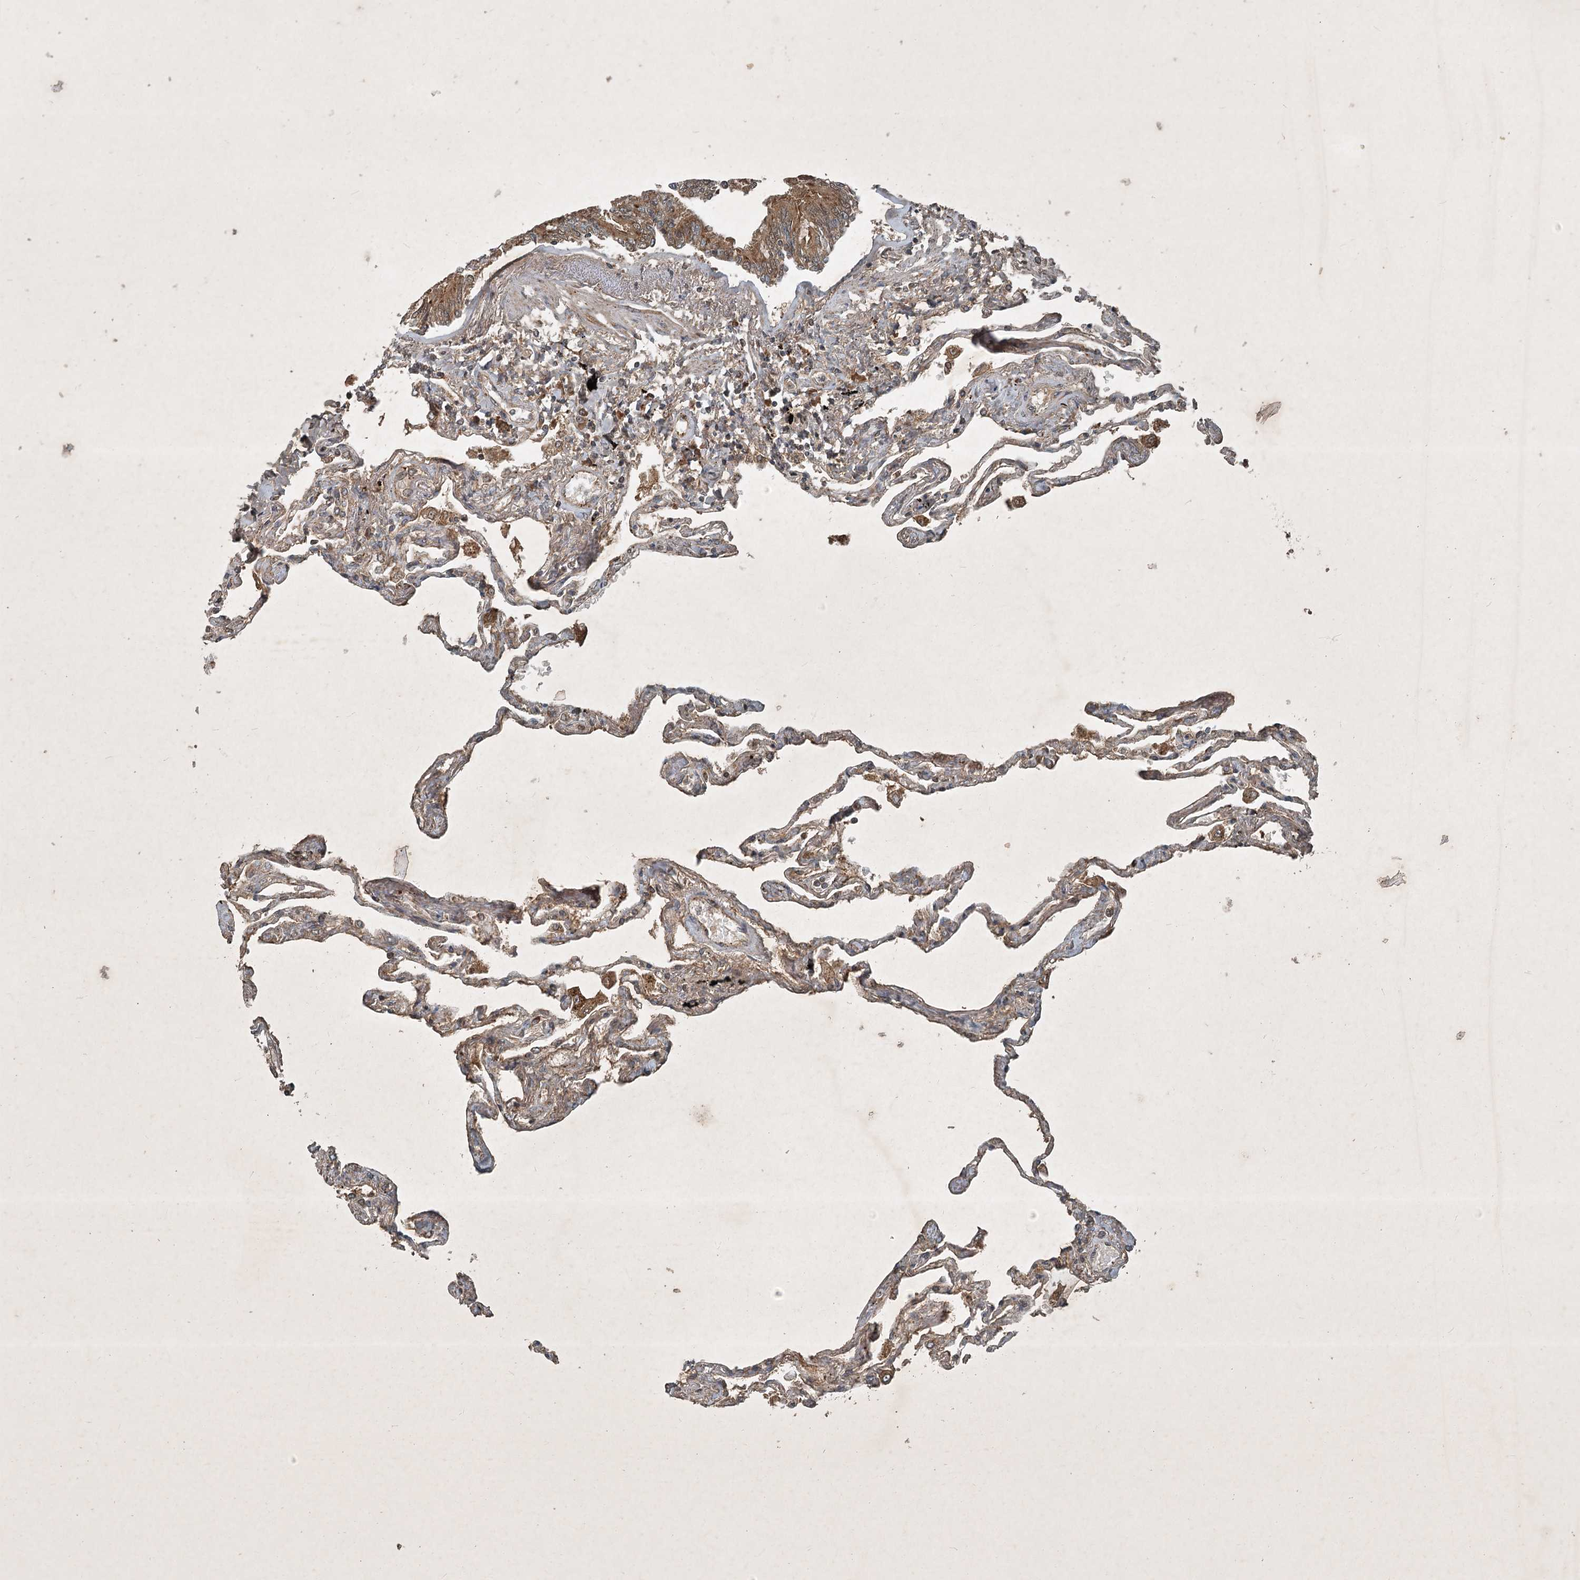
{"staining": {"intensity": "weak", "quantity": ">75%", "location": "cytoplasmic/membranous"}, "tissue": "lung", "cell_type": "Alveolar cells", "image_type": "normal", "snomed": [{"axis": "morphology", "description": "Normal tissue, NOS"}, {"axis": "topography", "description": "Lung"}], "caption": "DAB (3,3'-diaminobenzidine) immunohistochemical staining of normal lung reveals weak cytoplasmic/membranous protein positivity in approximately >75% of alveolar cells. Using DAB (3,3'-diaminobenzidine) (brown) and hematoxylin (blue) stains, captured at high magnification using brightfield microscopy.", "gene": "UNC93A", "patient": {"sex": "female", "age": 67}}